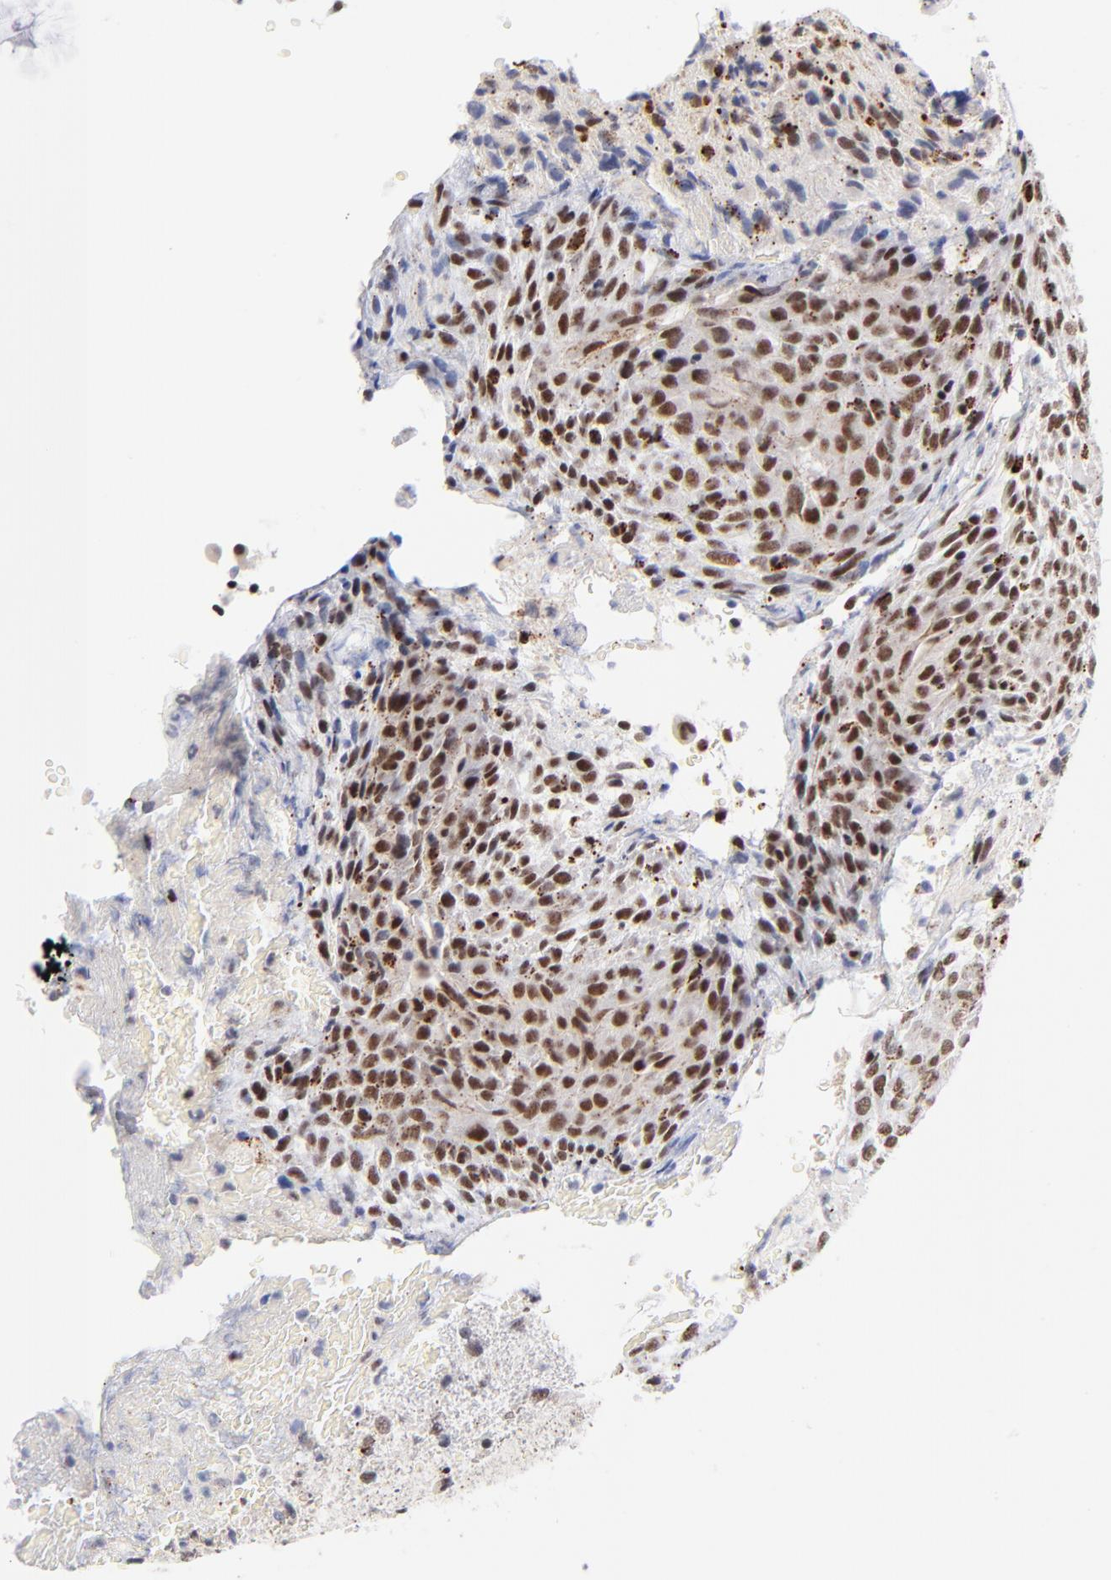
{"staining": {"intensity": "weak", "quantity": ">75%", "location": "nuclear"}, "tissue": "glioma", "cell_type": "Tumor cells", "image_type": "cancer", "snomed": [{"axis": "morphology", "description": "Glioma, malignant, High grade"}, {"axis": "topography", "description": "Cerebral cortex"}], "caption": "Tumor cells reveal weak nuclear staining in about >75% of cells in malignant glioma (high-grade). The staining was performed using DAB (3,3'-diaminobenzidine) to visualize the protein expression in brown, while the nuclei were stained in blue with hematoxylin (Magnification: 20x).", "gene": "GABPA", "patient": {"sex": "female", "age": 55}}